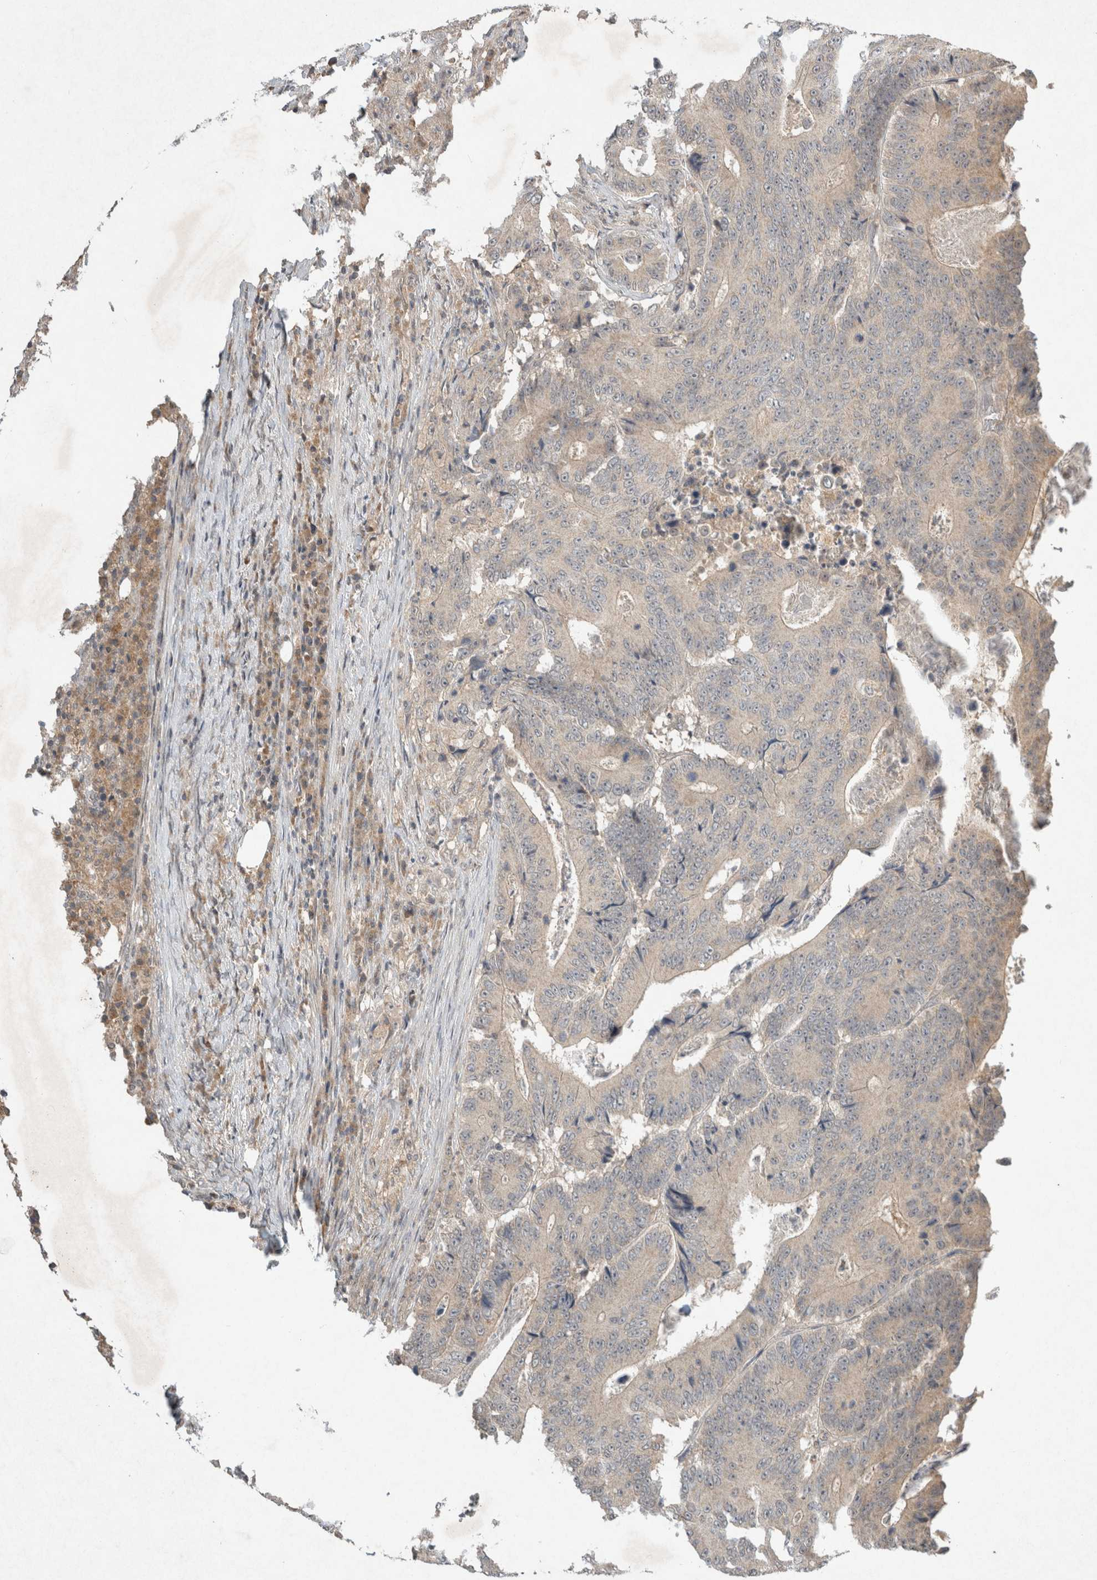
{"staining": {"intensity": "weak", "quantity": ">75%", "location": "cytoplasmic/membranous"}, "tissue": "colorectal cancer", "cell_type": "Tumor cells", "image_type": "cancer", "snomed": [{"axis": "morphology", "description": "Adenocarcinoma, NOS"}, {"axis": "topography", "description": "Colon"}], "caption": "Immunohistochemical staining of colorectal cancer (adenocarcinoma) shows low levels of weak cytoplasmic/membranous protein expression in approximately >75% of tumor cells. (IHC, brightfield microscopy, high magnification).", "gene": "LOXL2", "patient": {"sex": "male", "age": 83}}